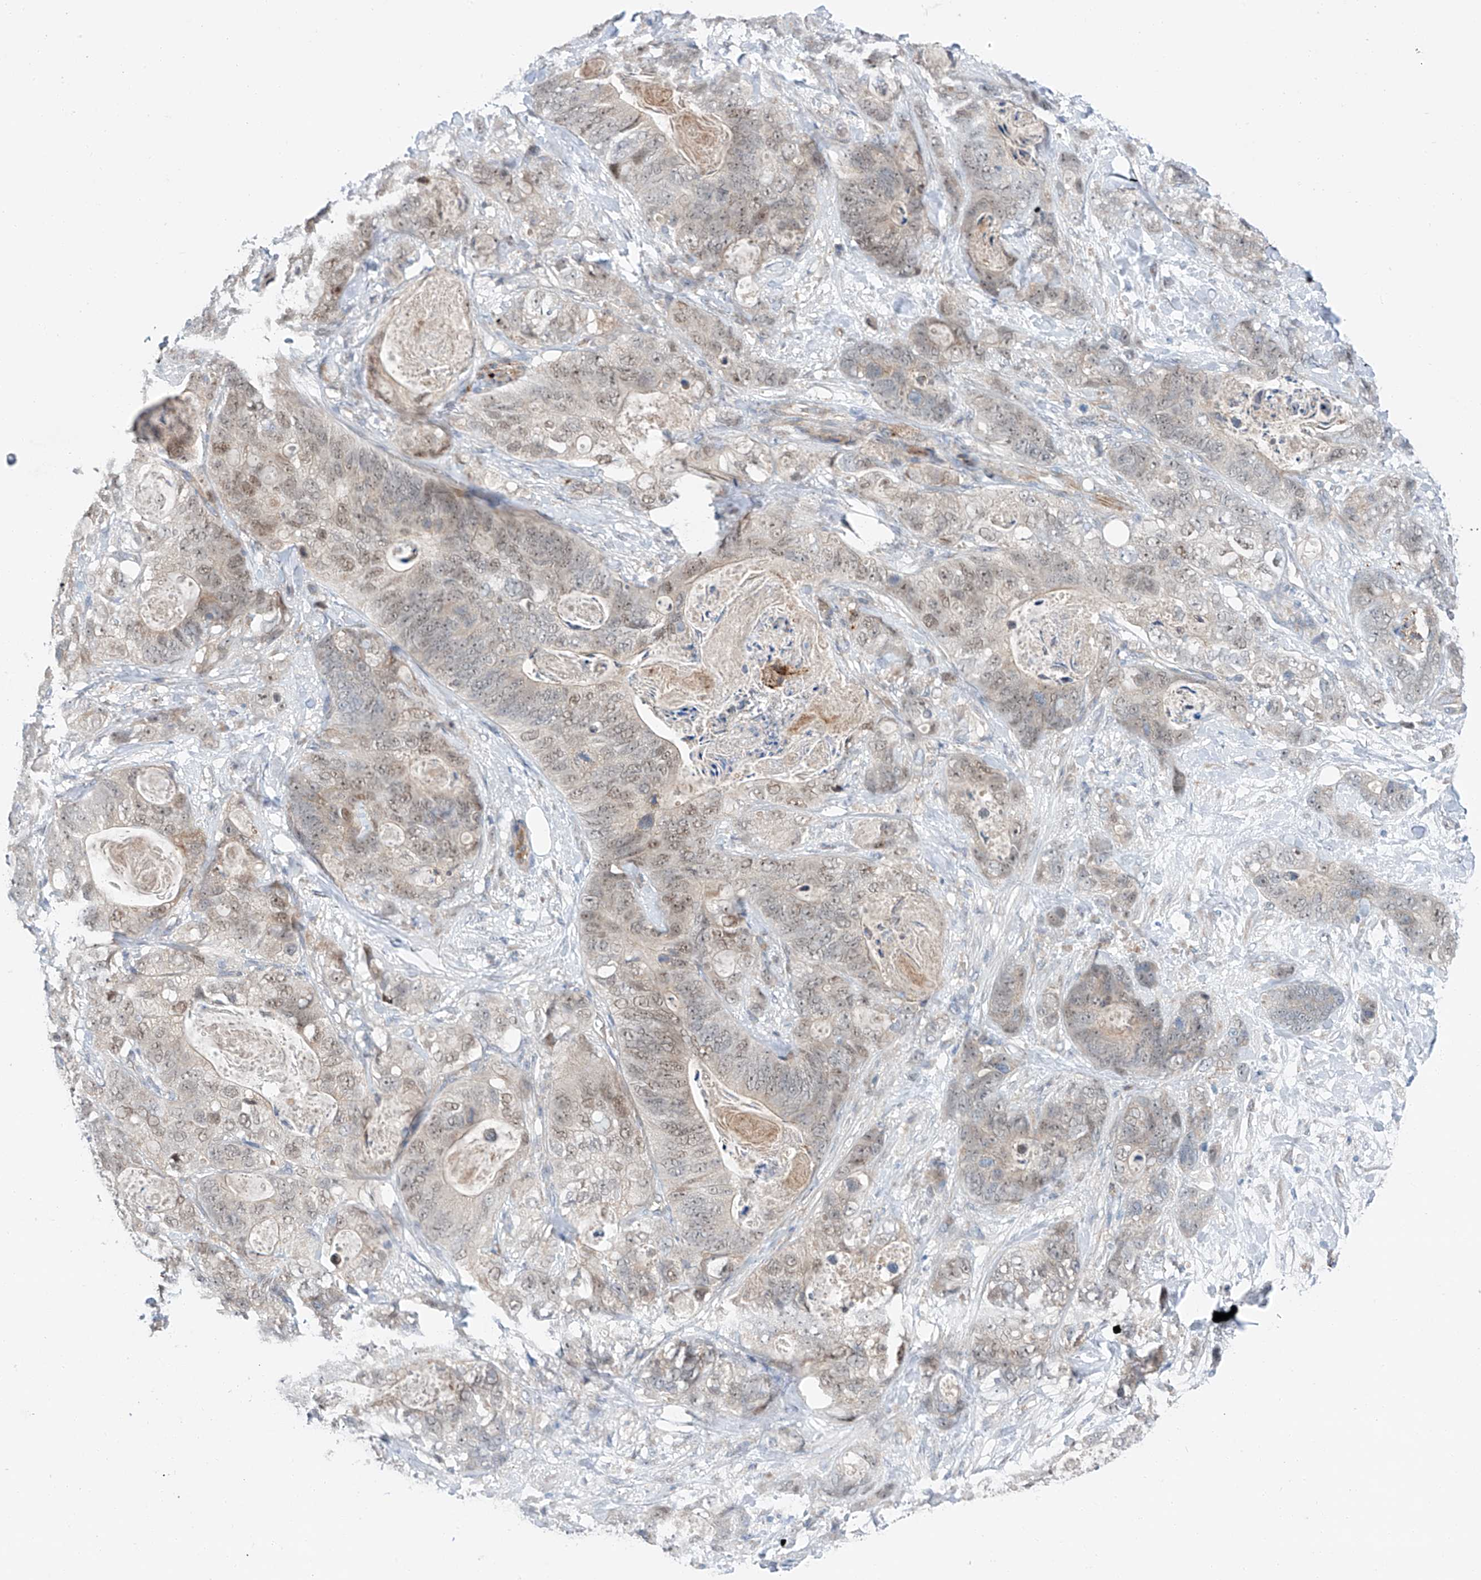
{"staining": {"intensity": "weak", "quantity": "25%-75%", "location": "nuclear"}, "tissue": "stomach cancer", "cell_type": "Tumor cells", "image_type": "cancer", "snomed": [{"axis": "morphology", "description": "Normal tissue, NOS"}, {"axis": "morphology", "description": "Adenocarcinoma, NOS"}, {"axis": "topography", "description": "Stomach"}], "caption": "A brown stain highlights weak nuclear staining of a protein in adenocarcinoma (stomach) tumor cells. (DAB = brown stain, brightfield microscopy at high magnification).", "gene": "CLDND1", "patient": {"sex": "female", "age": 89}}